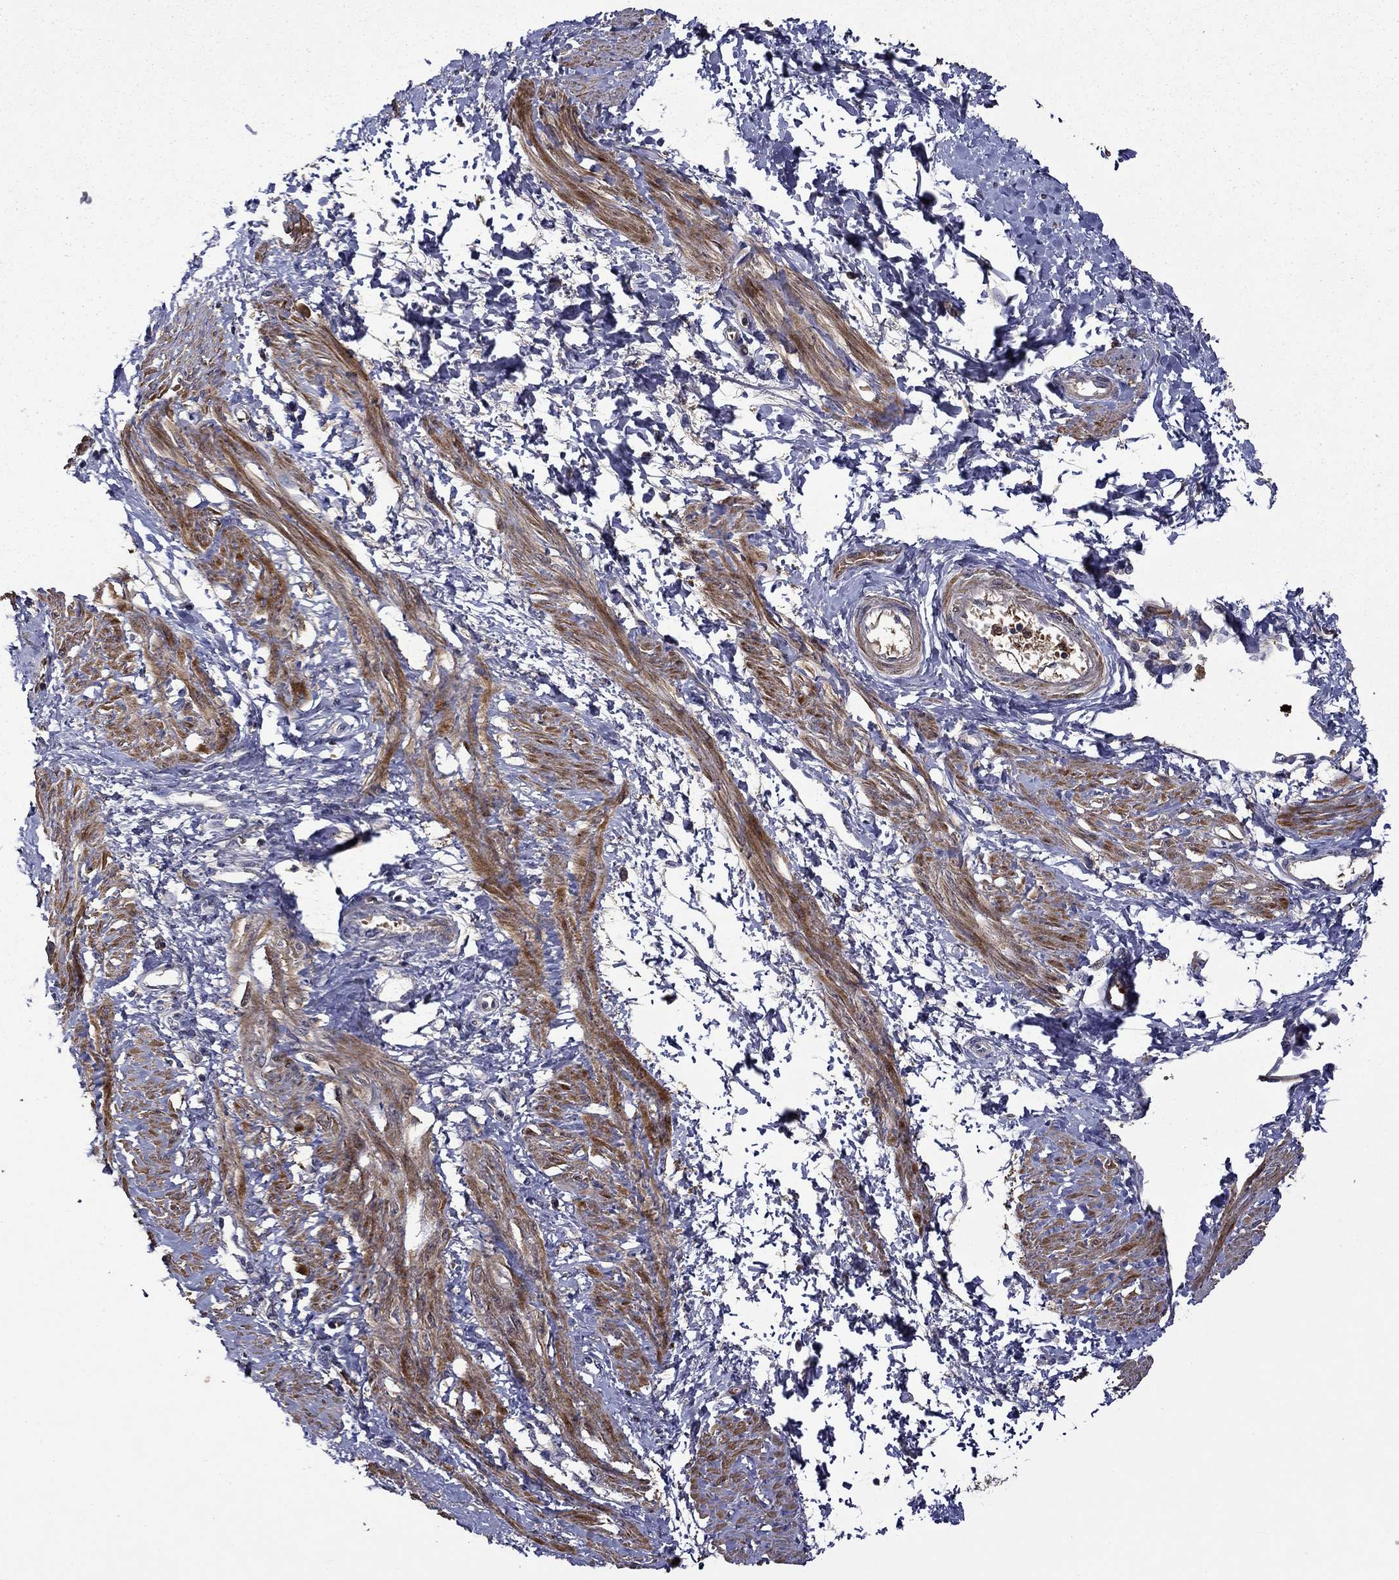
{"staining": {"intensity": "strong", "quantity": "25%-75%", "location": "cytoplasmic/membranous"}, "tissue": "smooth muscle", "cell_type": "Smooth muscle cells", "image_type": "normal", "snomed": [{"axis": "morphology", "description": "Normal tissue, NOS"}, {"axis": "topography", "description": "Smooth muscle"}, {"axis": "topography", "description": "Uterus"}], "caption": "Strong cytoplasmic/membranous positivity for a protein is appreciated in approximately 25%-75% of smooth muscle cells of normal smooth muscle using immunohistochemistry.", "gene": "SATB1", "patient": {"sex": "female", "age": 39}}